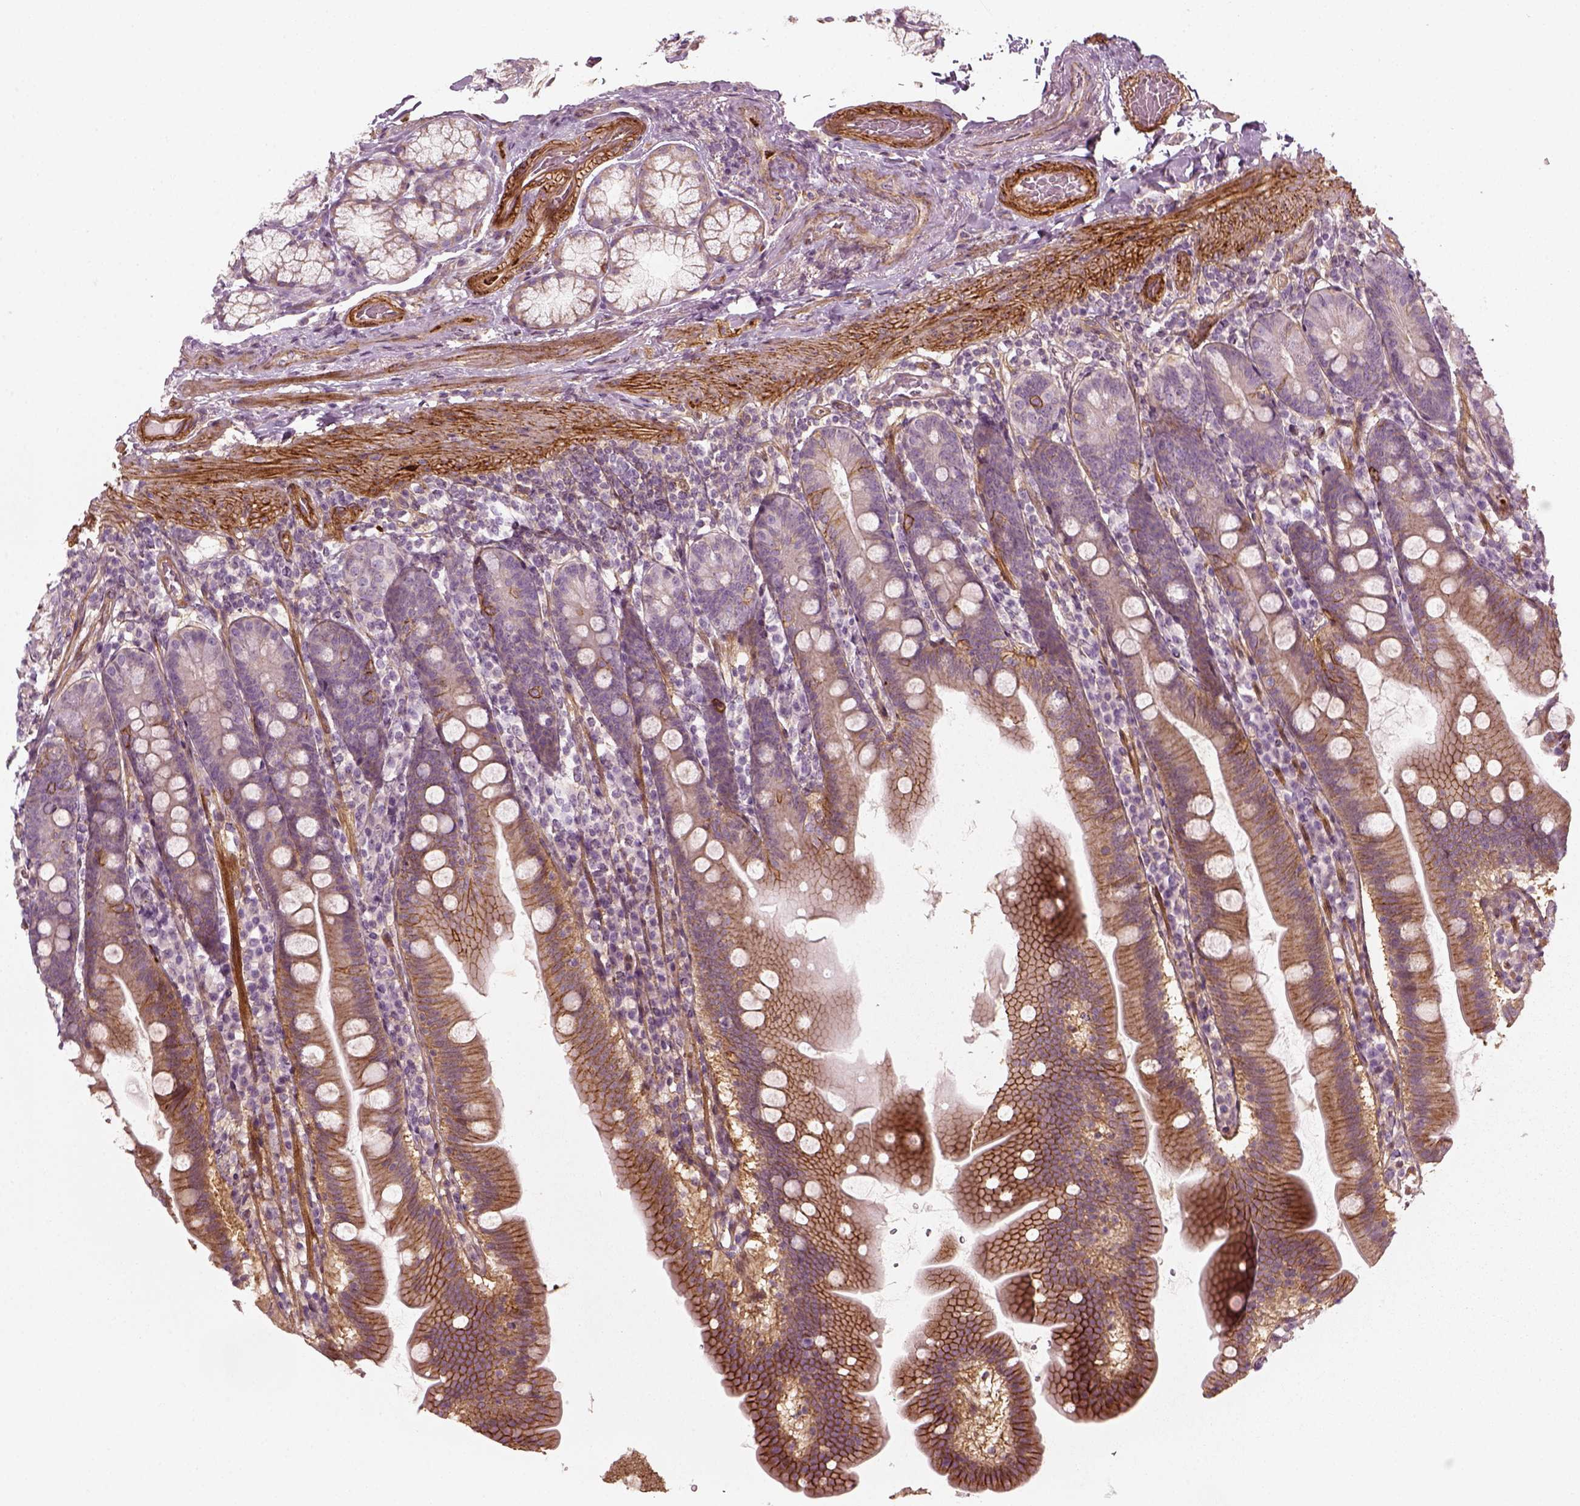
{"staining": {"intensity": "strong", "quantity": "25%-75%", "location": "cytoplasmic/membranous"}, "tissue": "duodenum", "cell_type": "Glandular cells", "image_type": "normal", "snomed": [{"axis": "morphology", "description": "Normal tissue, NOS"}, {"axis": "topography", "description": "Duodenum"}], "caption": "Duodenum stained with DAB immunohistochemistry shows high levels of strong cytoplasmic/membranous expression in about 25%-75% of glandular cells.", "gene": "NPTN", "patient": {"sex": "female", "age": 67}}